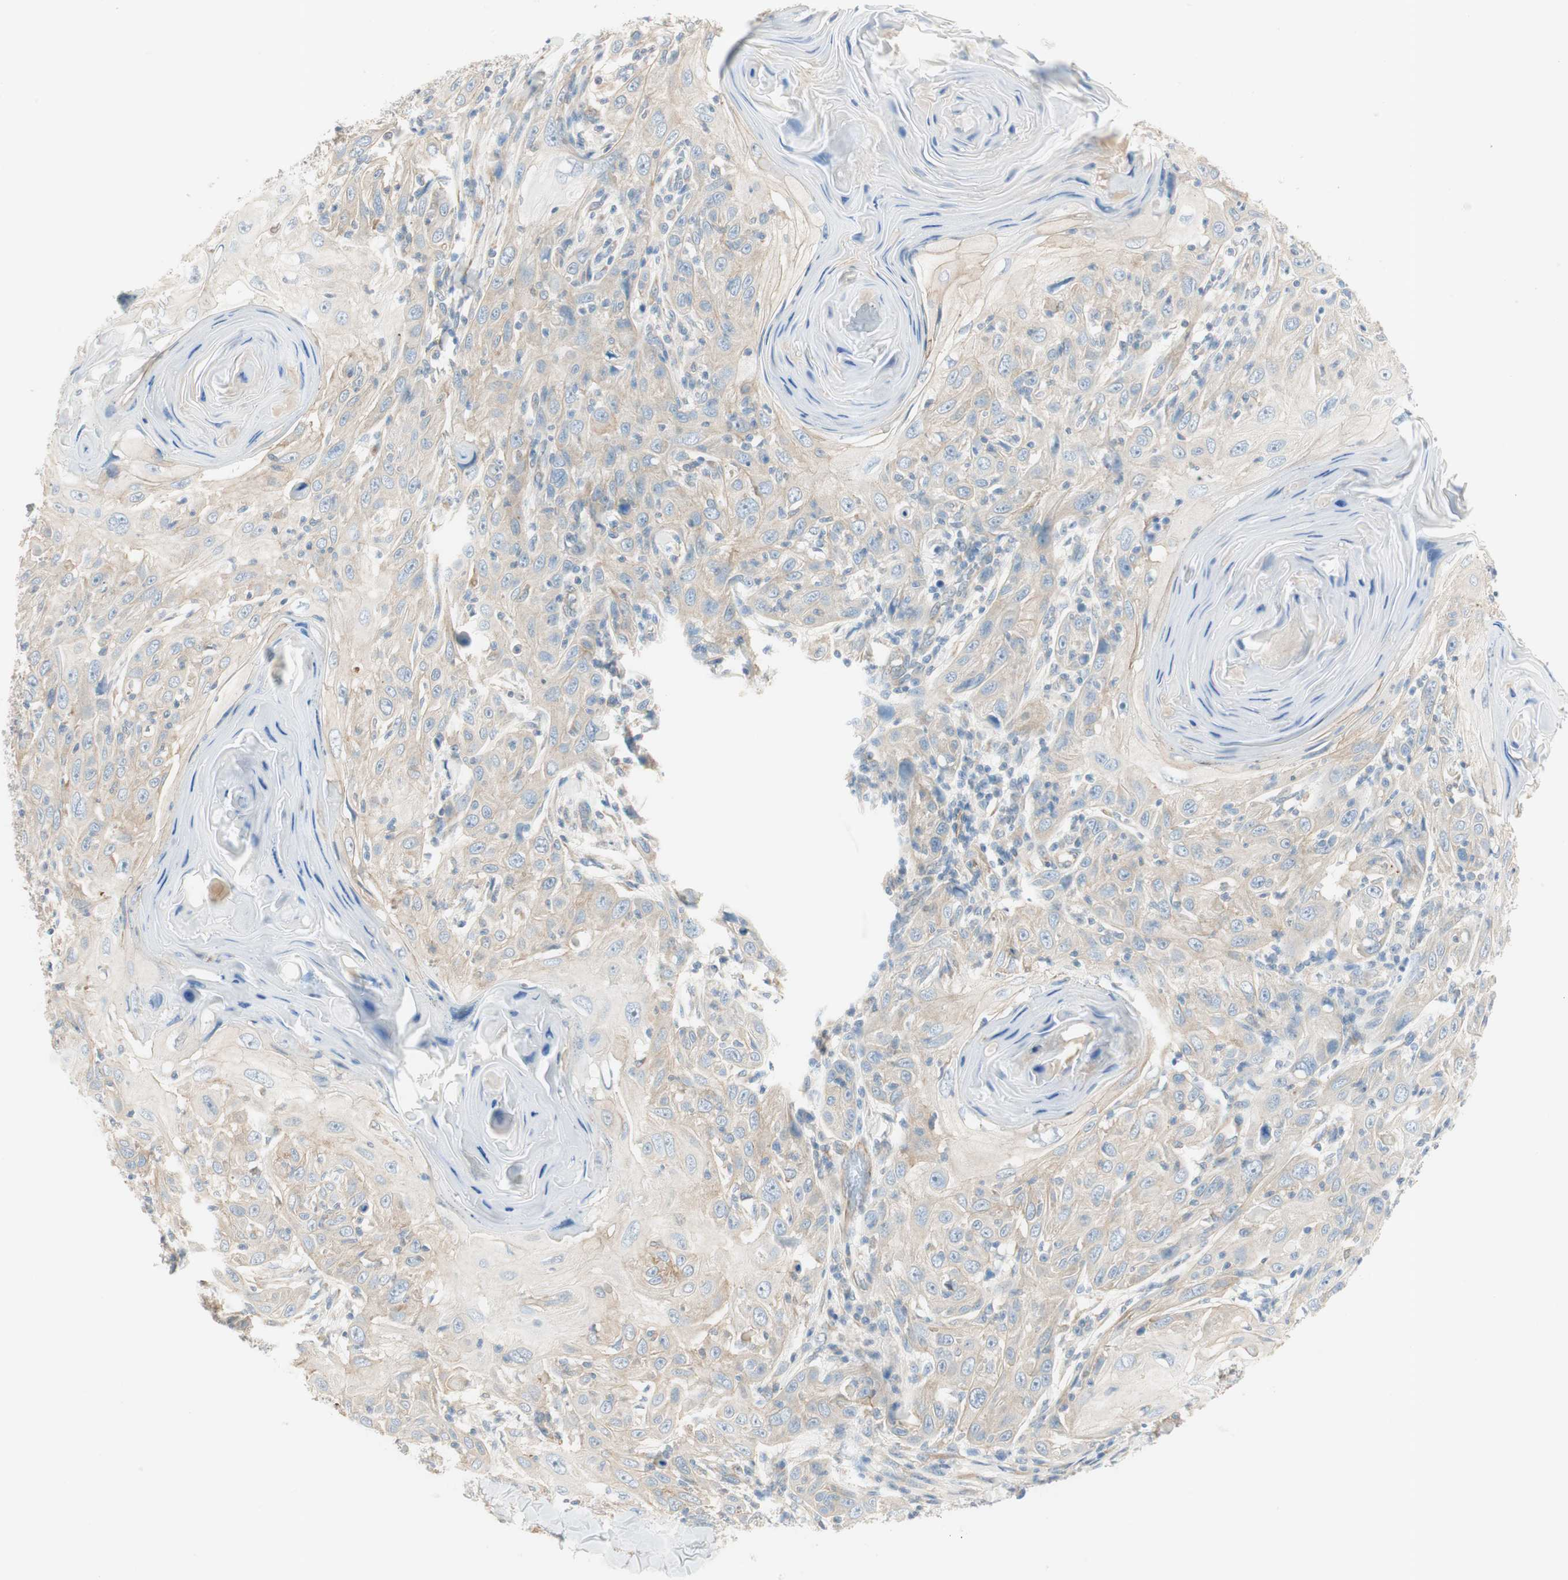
{"staining": {"intensity": "weak", "quantity": ">75%", "location": "cytoplasmic/membranous"}, "tissue": "skin cancer", "cell_type": "Tumor cells", "image_type": "cancer", "snomed": [{"axis": "morphology", "description": "Squamous cell carcinoma, NOS"}, {"axis": "topography", "description": "Skin"}], "caption": "Immunohistochemistry (IHC) micrograph of neoplastic tissue: skin cancer (squamous cell carcinoma) stained using immunohistochemistry (IHC) shows low levels of weak protein expression localized specifically in the cytoplasmic/membranous of tumor cells, appearing as a cytoplasmic/membranous brown color.", "gene": "CDK3", "patient": {"sex": "female", "age": 88}}